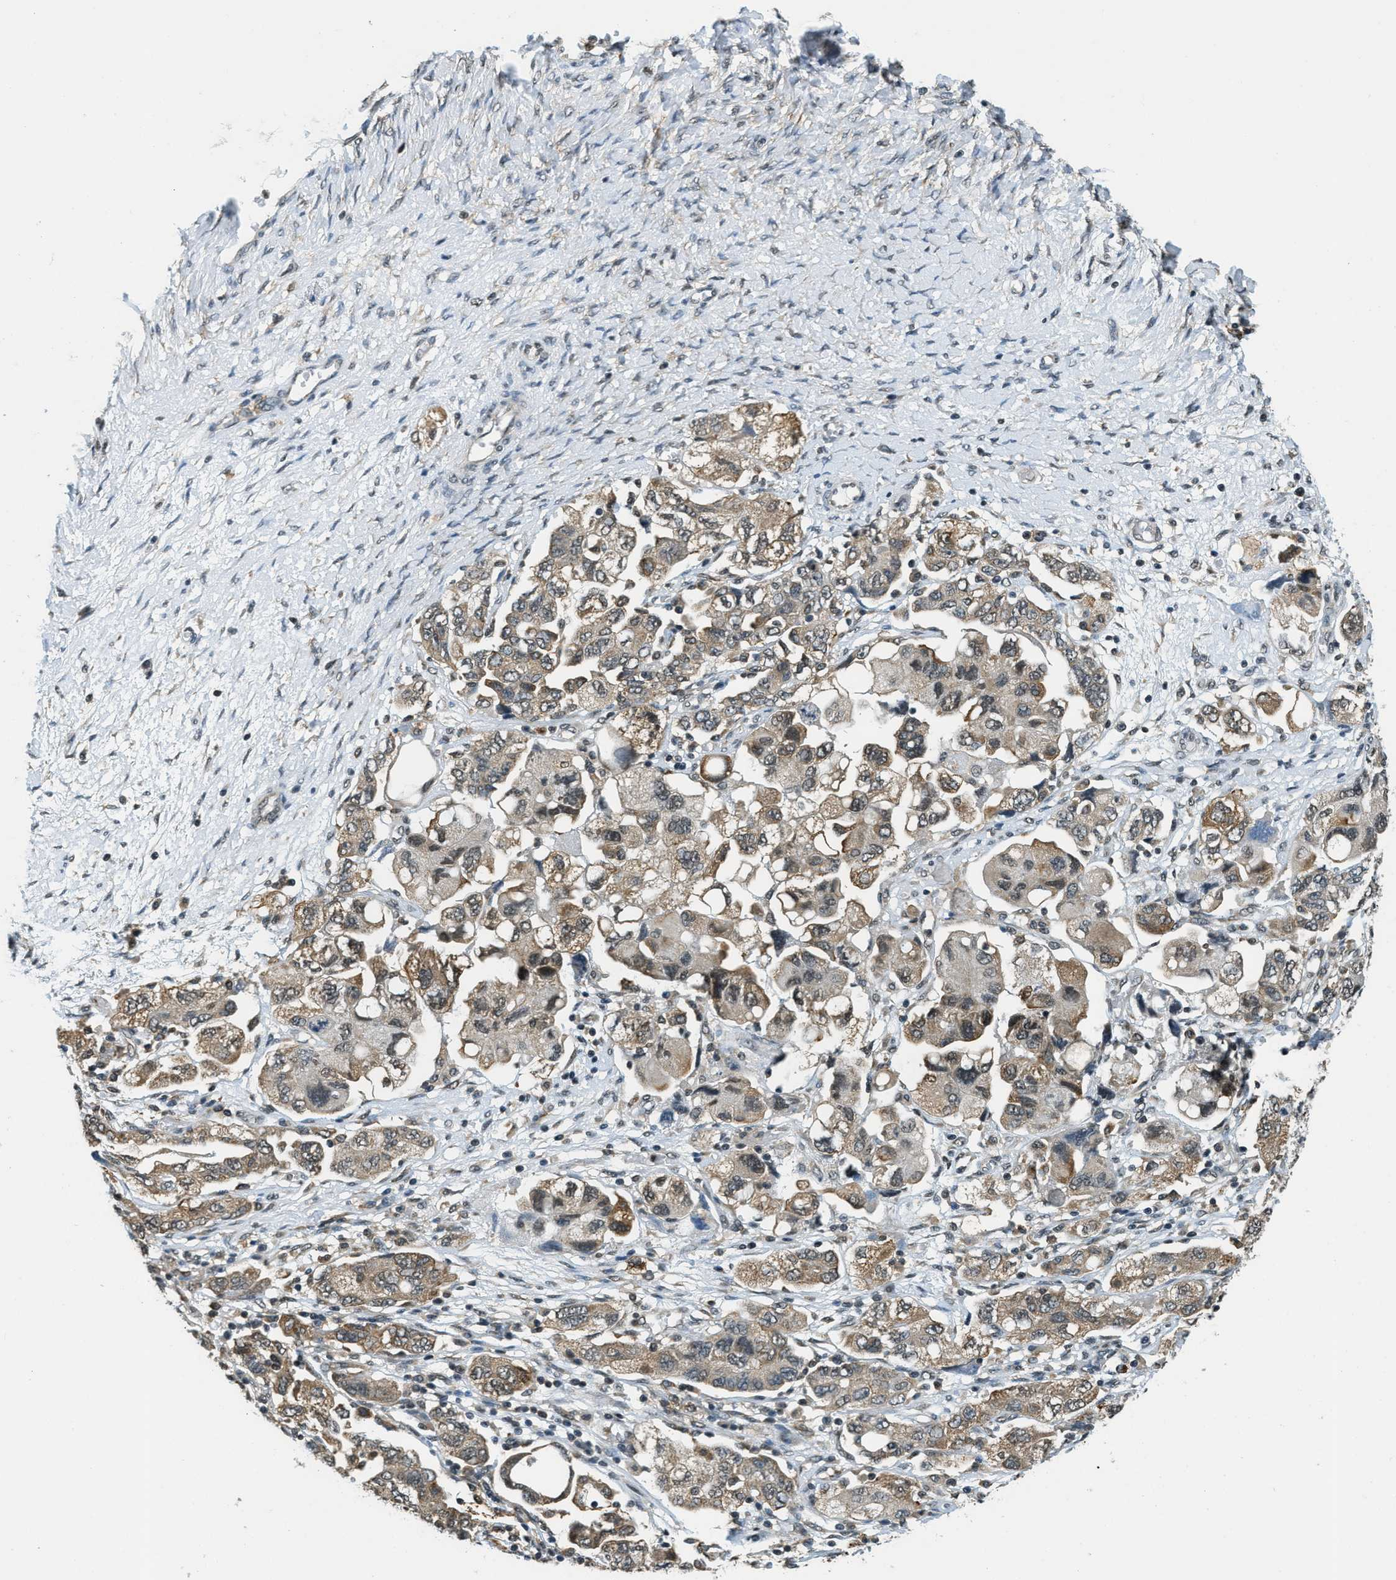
{"staining": {"intensity": "weak", "quantity": ">75%", "location": "cytoplasmic/membranous"}, "tissue": "ovarian cancer", "cell_type": "Tumor cells", "image_type": "cancer", "snomed": [{"axis": "morphology", "description": "Carcinoma, NOS"}, {"axis": "morphology", "description": "Cystadenocarcinoma, serous, NOS"}, {"axis": "topography", "description": "Ovary"}], "caption": "Immunohistochemical staining of ovarian cancer shows low levels of weak cytoplasmic/membranous positivity in approximately >75% of tumor cells.", "gene": "RAB11FIP1", "patient": {"sex": "female", "age": 69}}